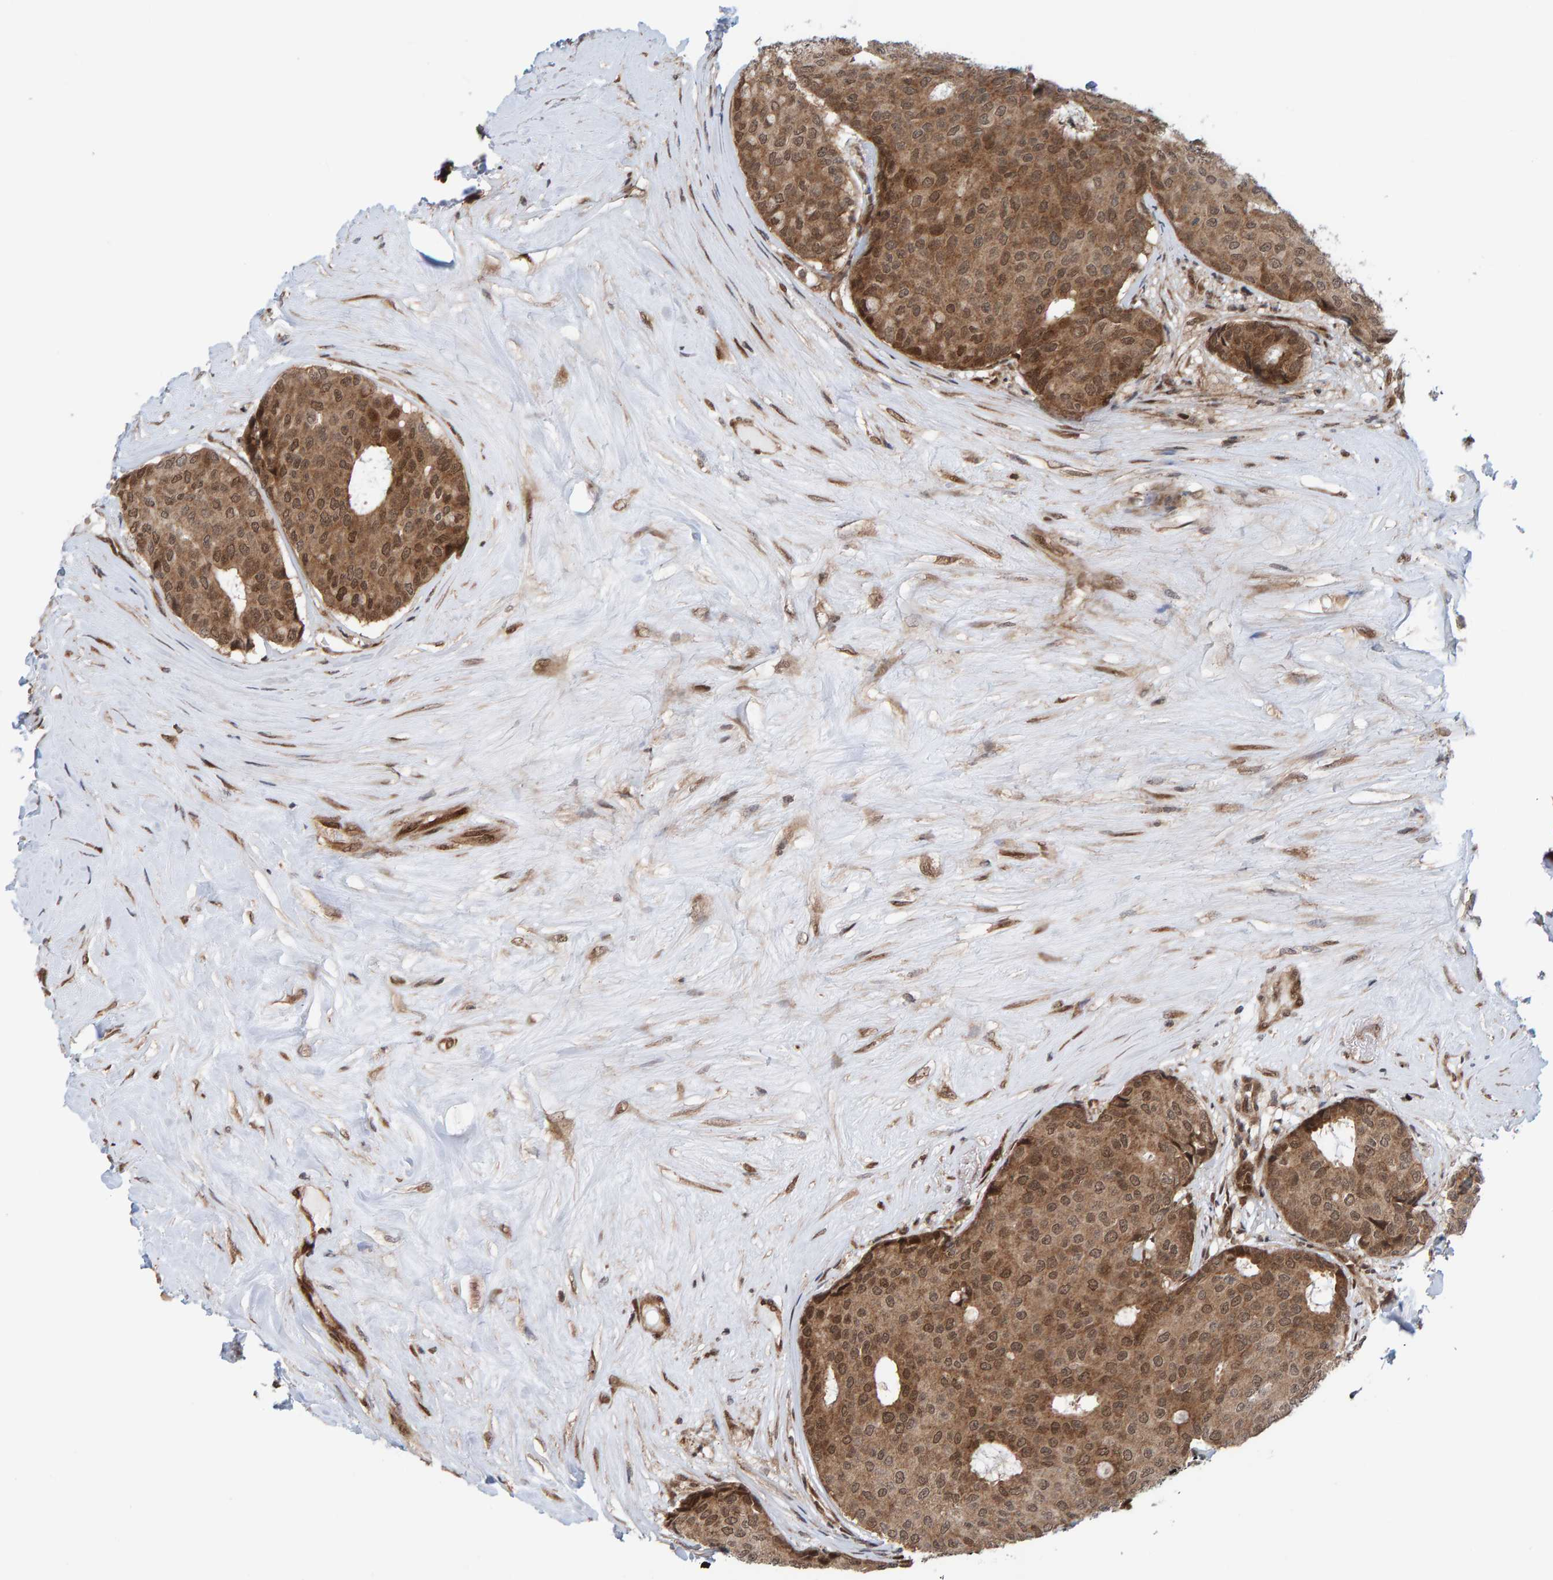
{"staining": {"intensity": "moderate", "quantity": ">75%", "location": "cytoplasmic/membranous,nuclear"}, "tissue": "breast cancer", "cell_type": "Tumor cells", "image_type": "cancer", "snomed": [{"axis": "morphology", "description": "Duct carcinoma"}, {"axis": "topography", "description": "Breast"}], "caption": "Protein expression analysis of human breast invasive ductal carcinoma reveals moderate cytoplasmic/membranous and nuclear staining in approximately >75% of tumor cells. Using DAB (brown) and hematoxylin (blue) stains, captured at high magnification using brightfield microscopy.", "gene": "ZNF366", "patient": {"sex": "female", "age": 75}}